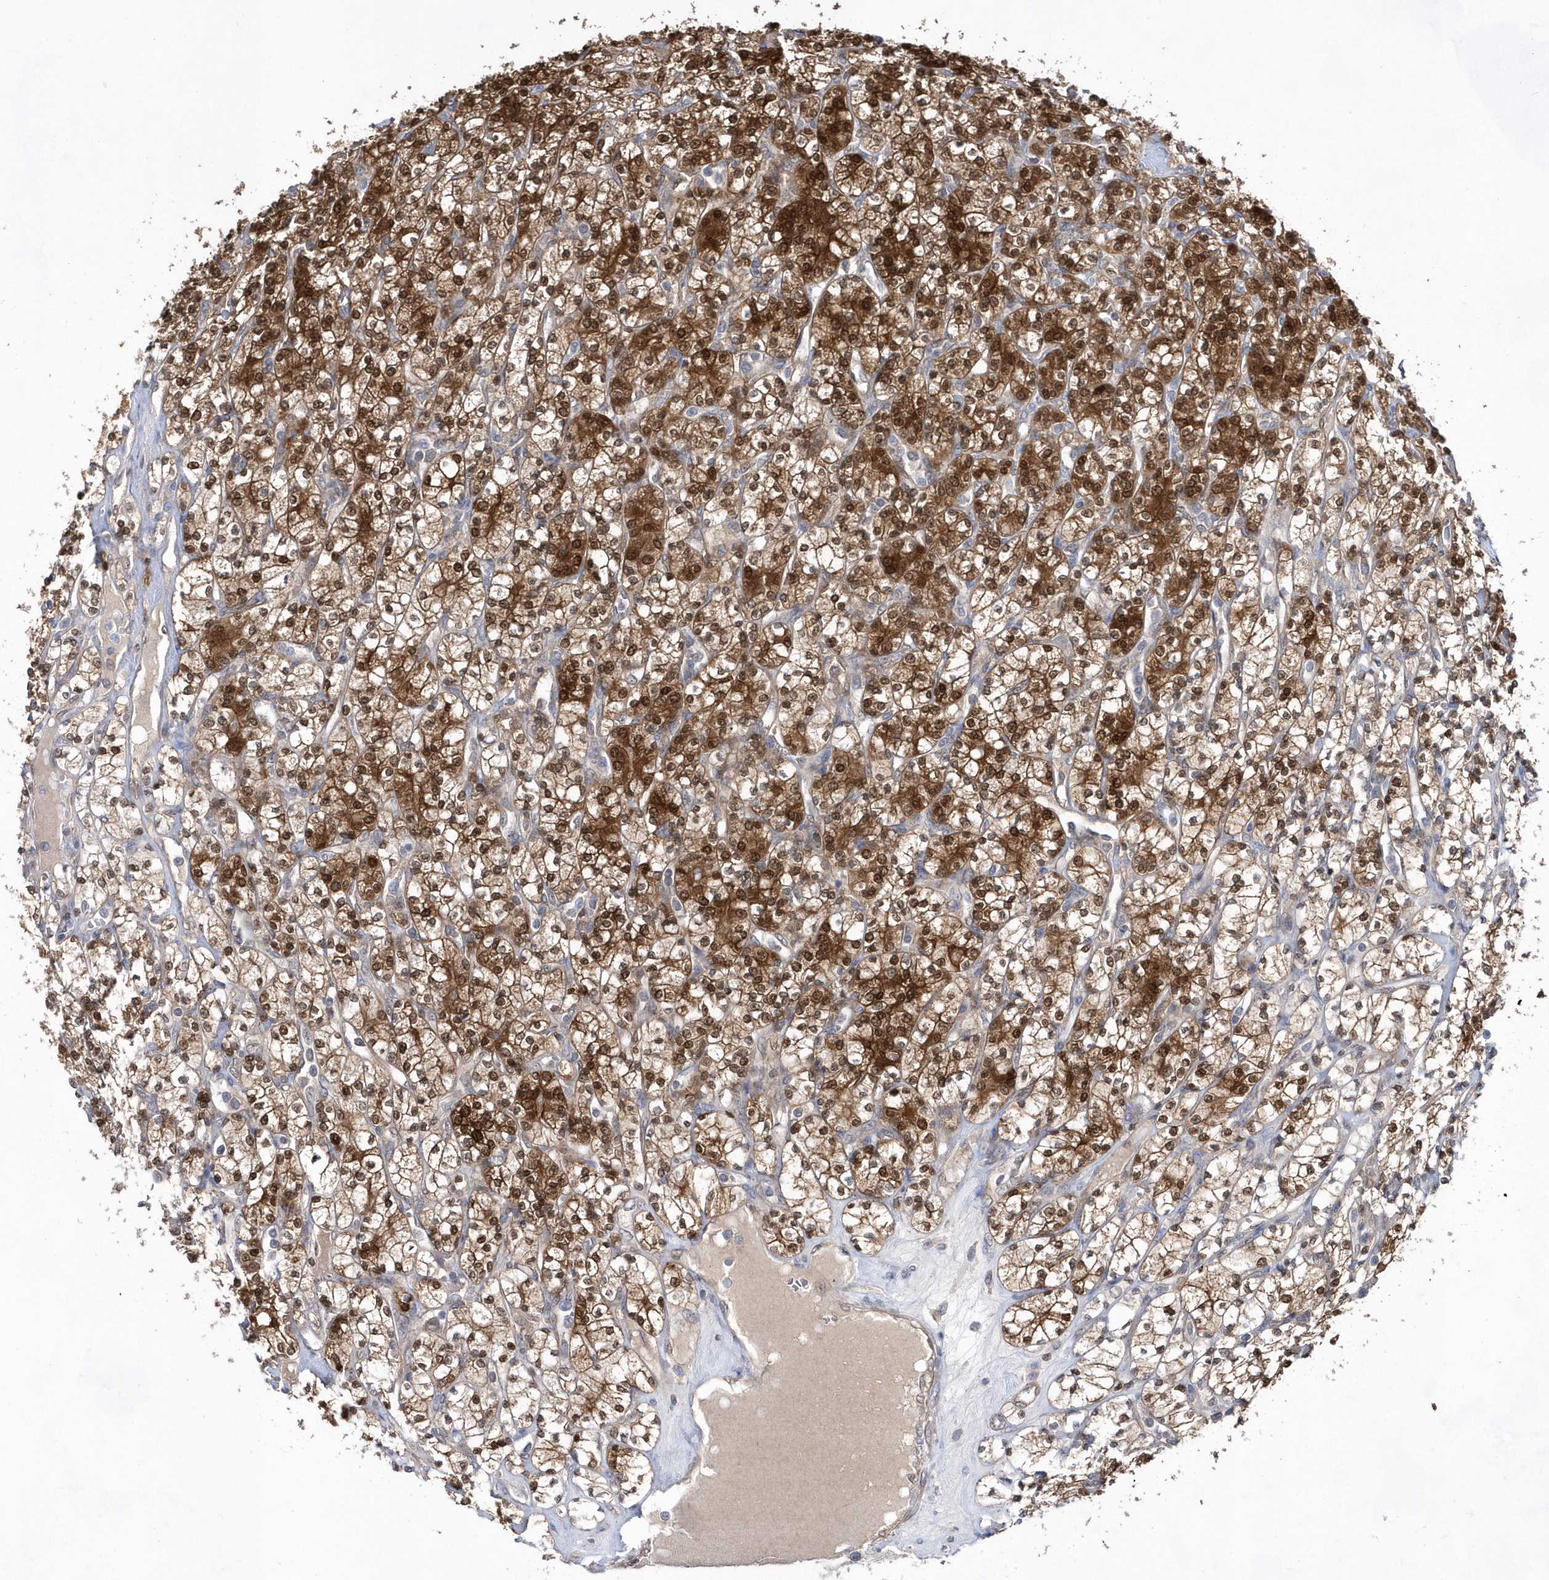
{"staining": {"intensity": "strong", "quantity": ">75%", "location": "cytoplasmic/membranous,nuclear"}, "tissue": "renal cancer", "cell_type": "Tumor cells", "image_type": "cancer", "snomed": [{"axis": "morphology", "description": "Adenocarcinoma, NOS"}, {"axis": "topography", "description": "Kidney"}], "caption": "Renal cancer (adenocarcinoma) was stained to show a protein in brown. There is high levels of strong cytoplasmic/membranous and nuclear positivity in about >75% of tumor cells.", "gene": "BDH2", "patient": {"sex": "male", "age": 77}}